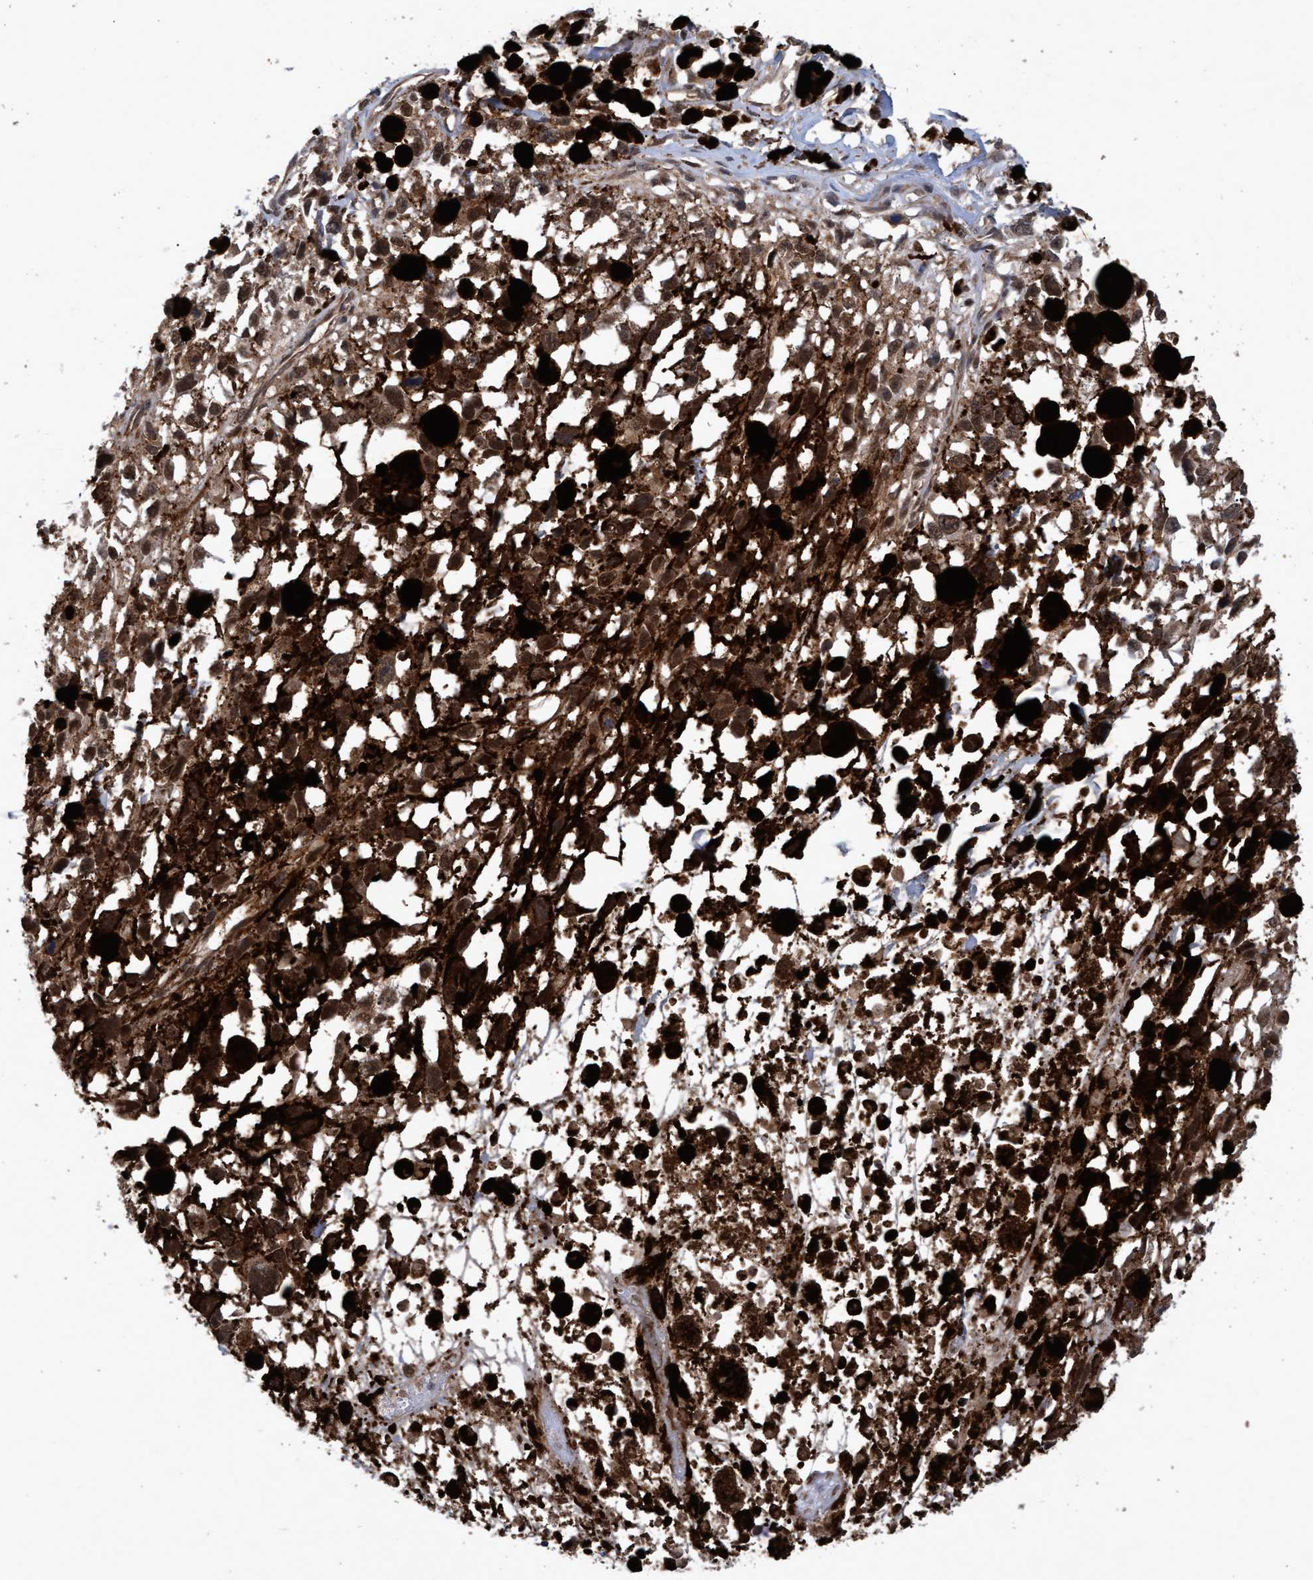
{"staining": {"intensity": "moderate", "quantity": ">75%", "location": "cytoplasmic/membranous,nuclear"}, "tissue": "melanoma", "cell_type": "Tumor cells", "image_type": "cancer", "snomed": [{"axis": "morphology", "description": "Malignant melanoma, Metastatic site"}, {"axis": "topography", "description": "Lymph node"}], "caption": "A brown stain shows moderate cytoplasmic/membranous and nuclear staining of a protein in human malignant melanoma (metastatic site) tumor cells.", "gene": "PSMB6", "patient": {"sex": "male", "age": 59}}